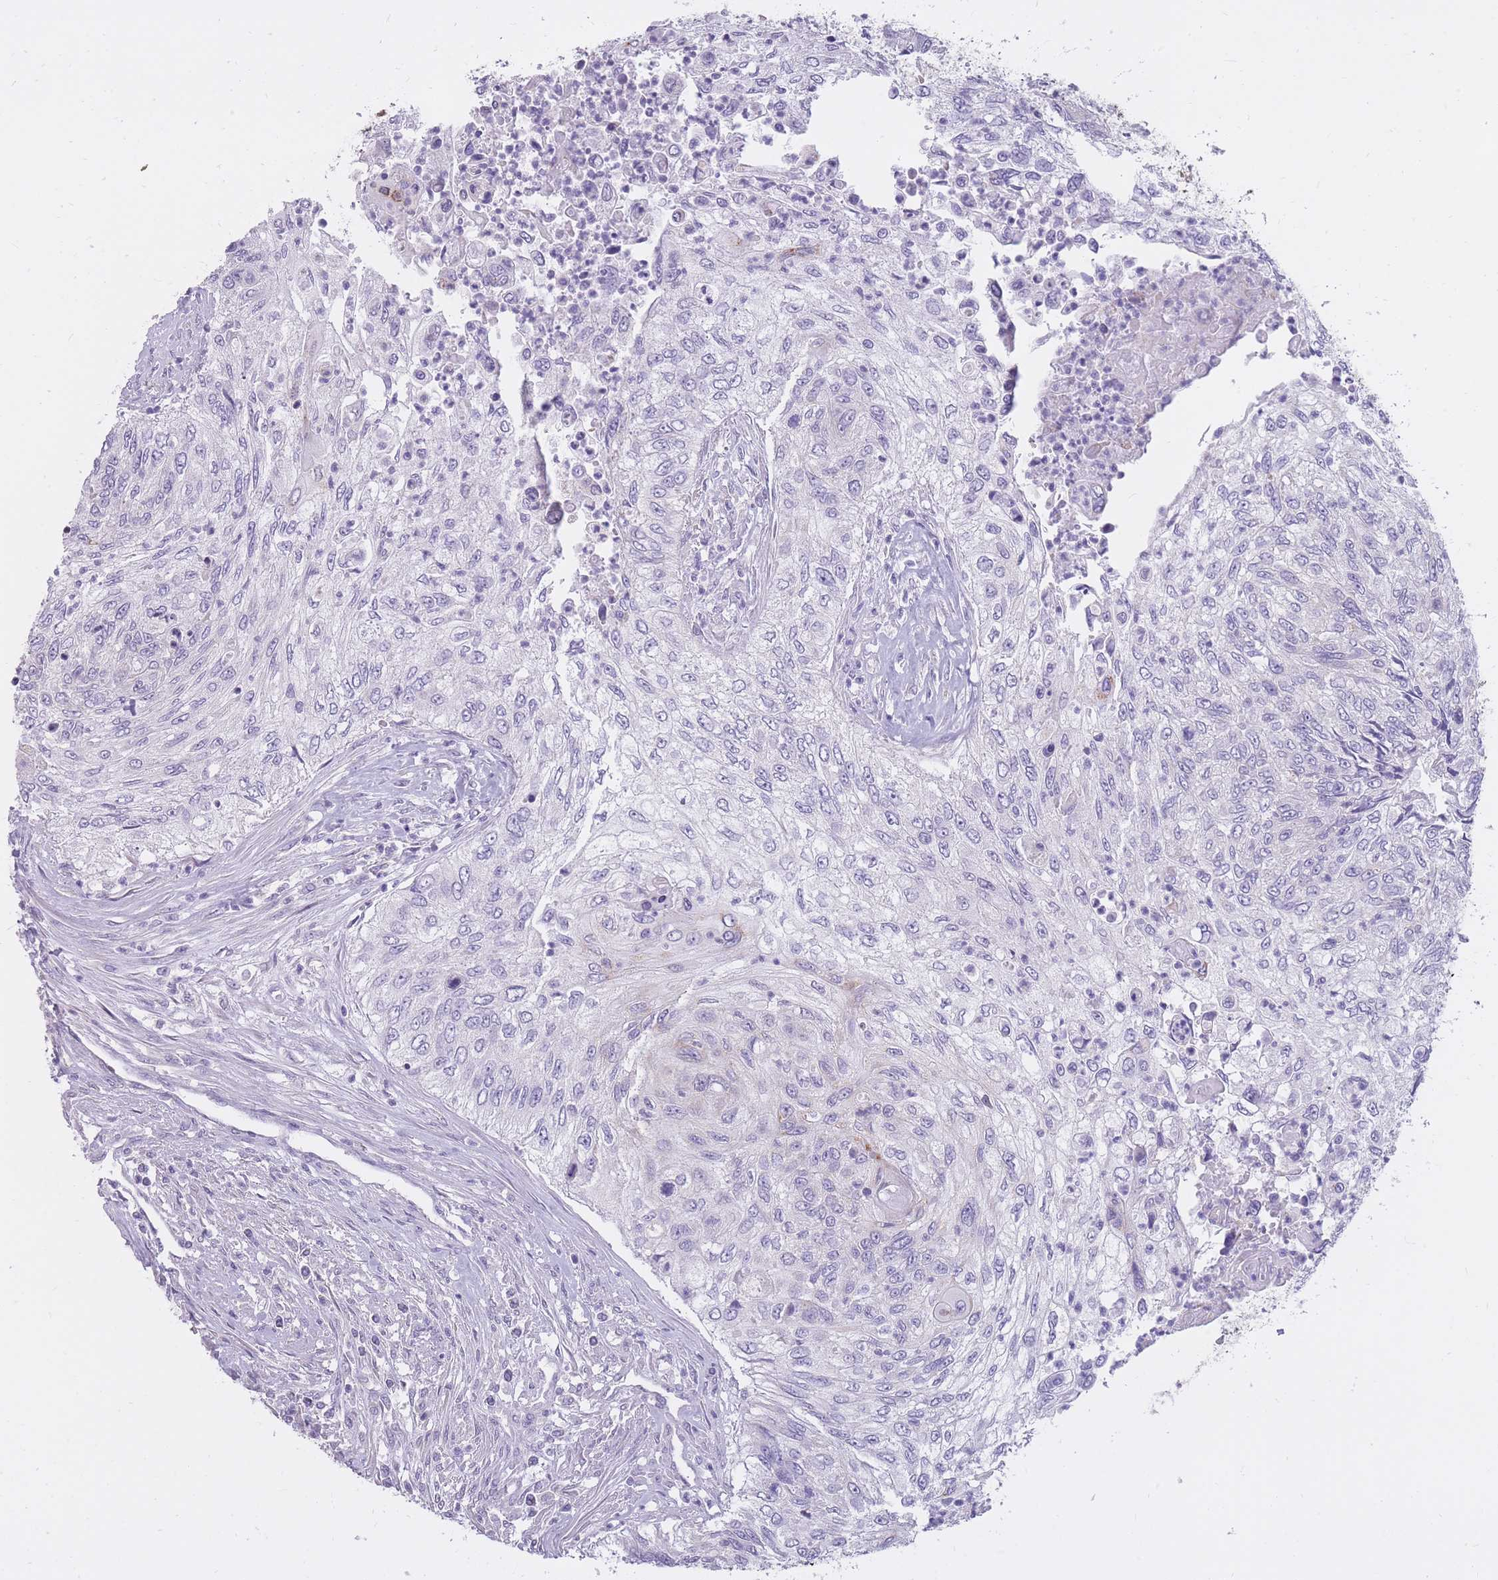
{"staining": {"intensity": "negative", "quantity": "none", "location": "none"}, "tissue": "urothelial cancer", "cell_type": "Tumor cells", "image_type": "cancer", "snomed": [{"axis": "morphology", "description": "Urothelial carcinoma, High grade"}, {"axis": "topography", "description": "Urinary bladder"}], "caption": "Immunohistochemistry (IHC) image of neoplastic tissue: urothelial carcinoma (high-grade) stained with DAB demonstrates no significant protein expression in tumor cells.", "gene": "RNF170", "patient": {"sex": "female", "age": 60}}